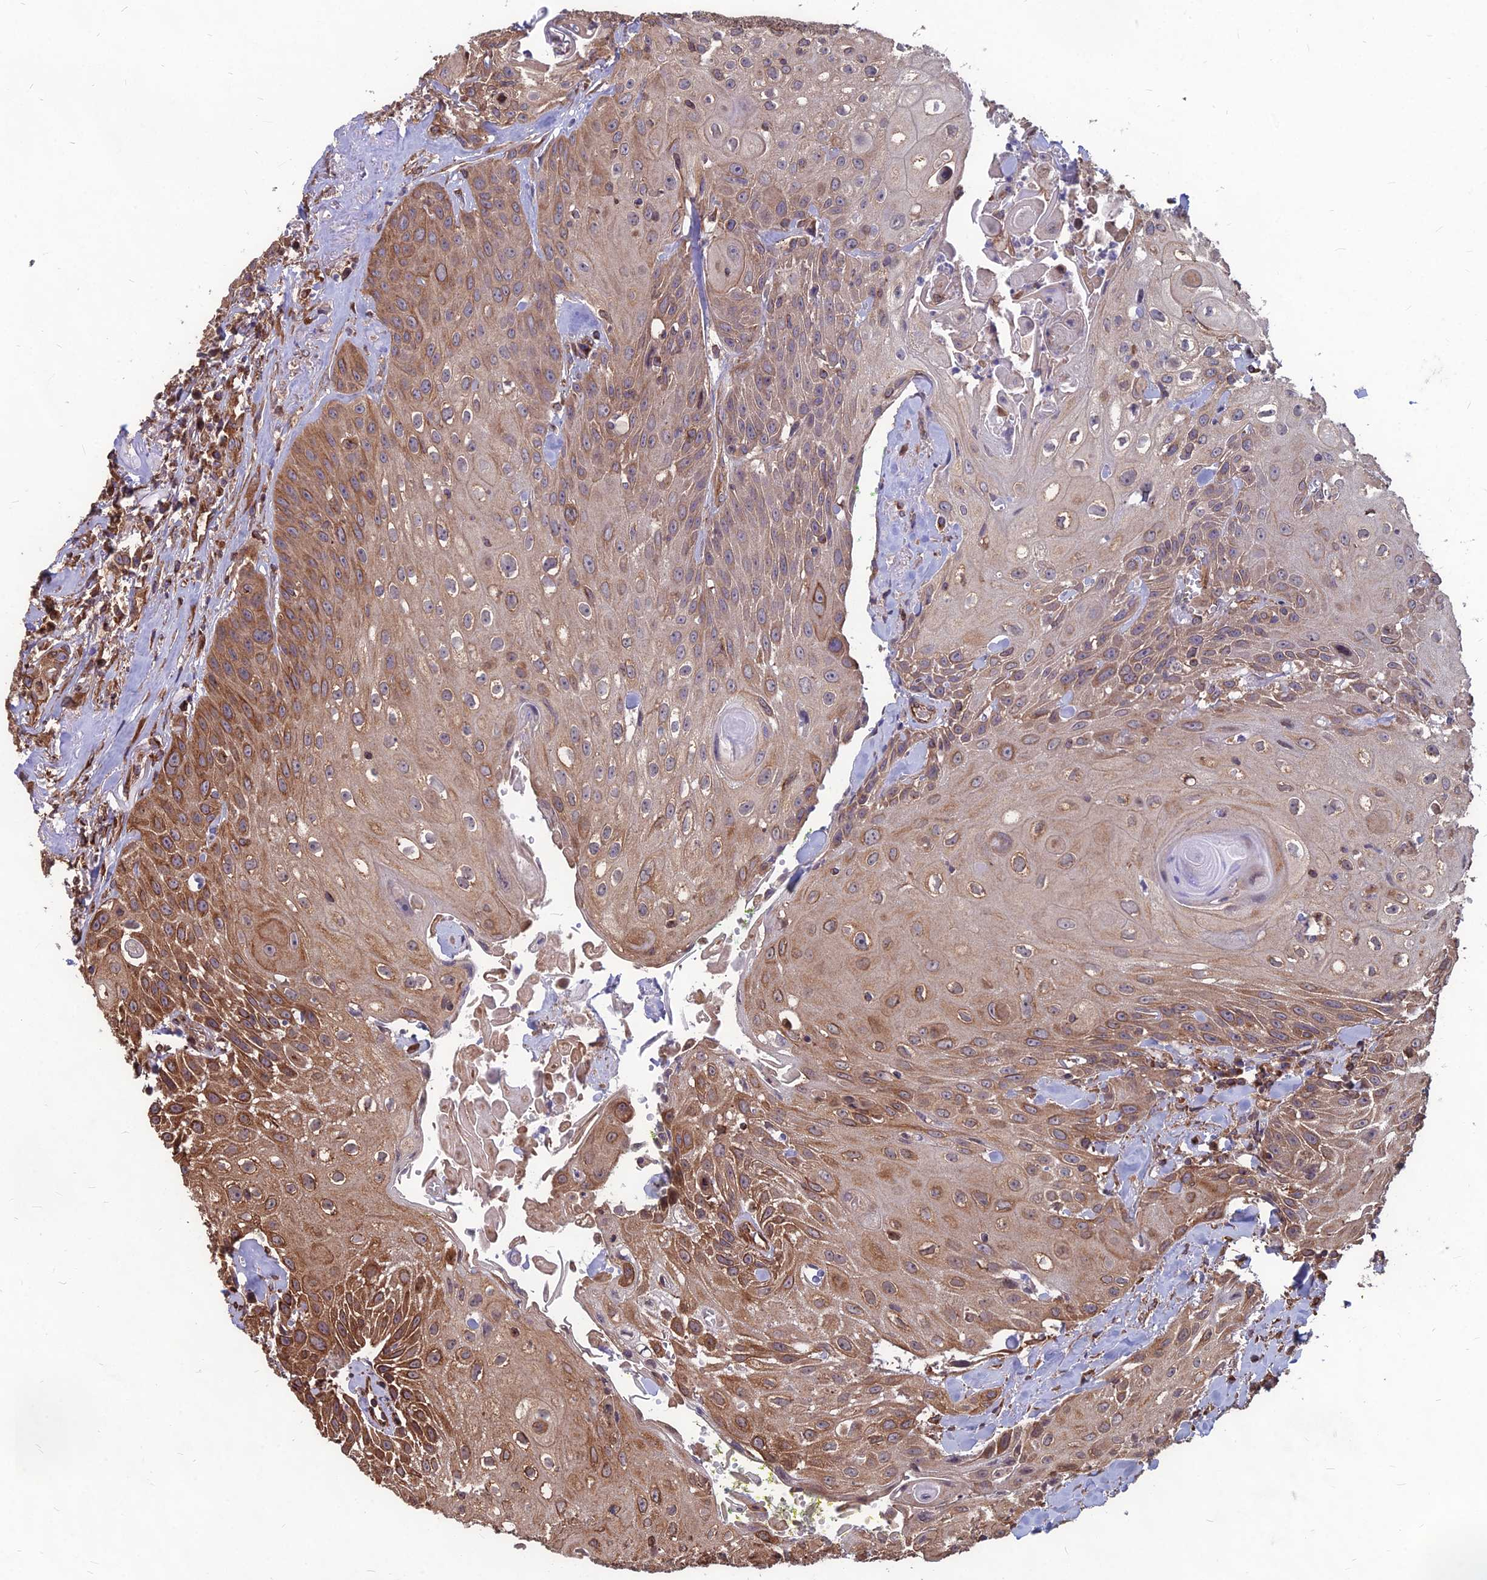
{"staining": {"intensity": "moderate", "quantity": ">75%", "location": "cytoplasmic/membranous"}, "tissue": "head and neck cancer", "cell_type": "Tumor cells", "image_type": "cancer", "snomed": [{"axis": "morphology", "description": "Squamous cell carcinoma, NOS"}, {"axis": "topography", "description": "Oral tissue"}, {"axis": "topography", "description": "Head-Neck"}], "caption": "IHC staining of head and neck cancer, which demonstrates medium levels of moderate cytoplasmic/membranous positivity in about >75% of tumor cells indicating moderate cytoplasmic/membranous protein staining. The staining was performed using DAB (3,3'-diaminobenzidine) (brown) for protein detection and nuclei were counterstained in hematoxylin (blue).", "gene": "LSM6", "patient": {"sex": "female", "age": 82}}